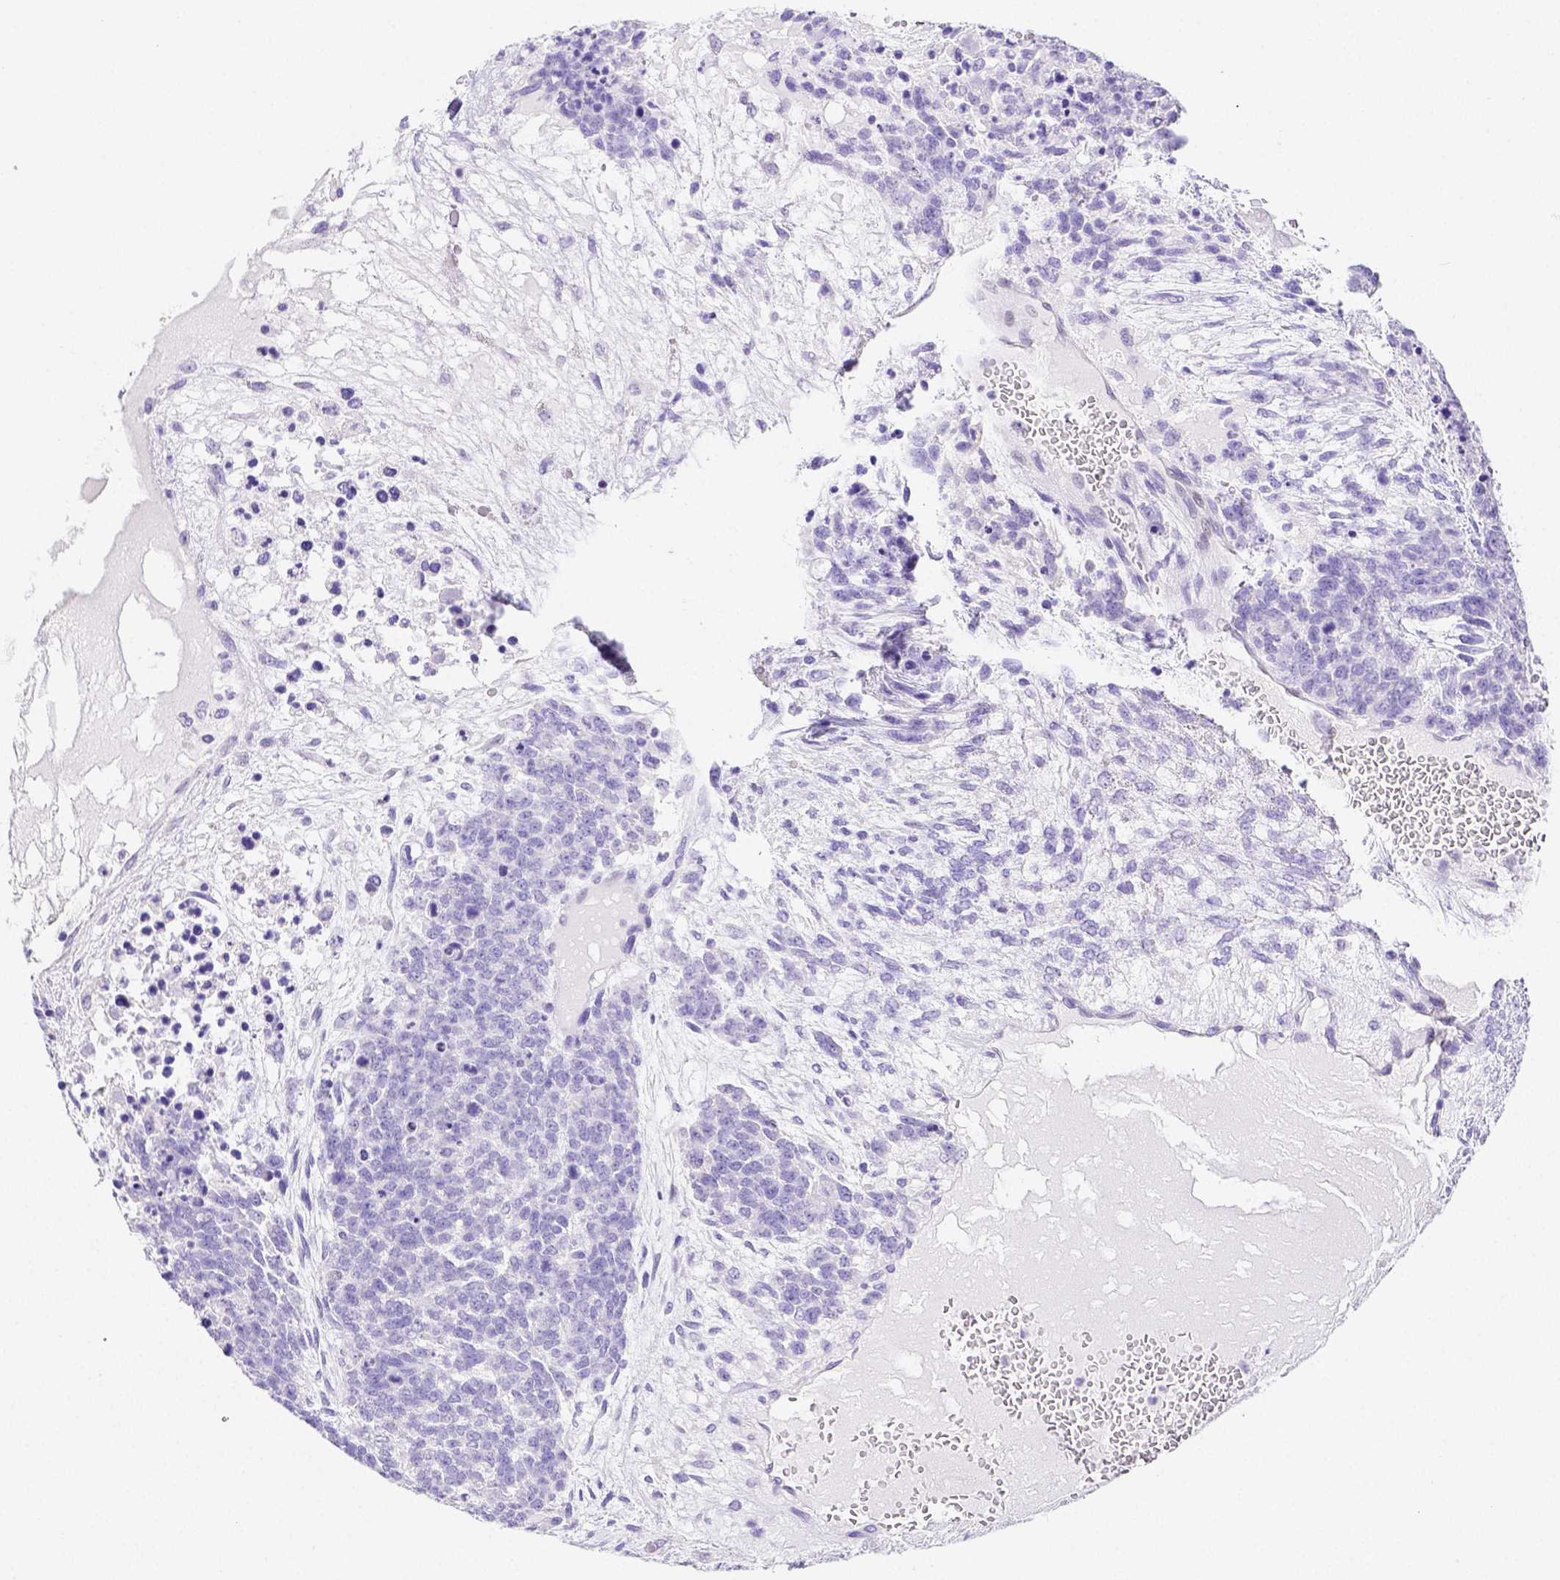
{"staining": {"intensity": "negative", "quantity": "none", "location": "none"}, "tissue": "testis cancer", "cell_type": "Tumor cells", "image_type": "cancer", "snomed": [{"axis": "morphology", "description": "Carcinoma, Embryonal, NOS"}, {"axis": "topography", "description": "Testis"}], "caption": "Histopathology image shows no significant protein staining in tumor cells of testis cancer (embryonal carcinoma).", "gene": "ARHGAP36", "patient": {"sex": "male", "age": 23}}